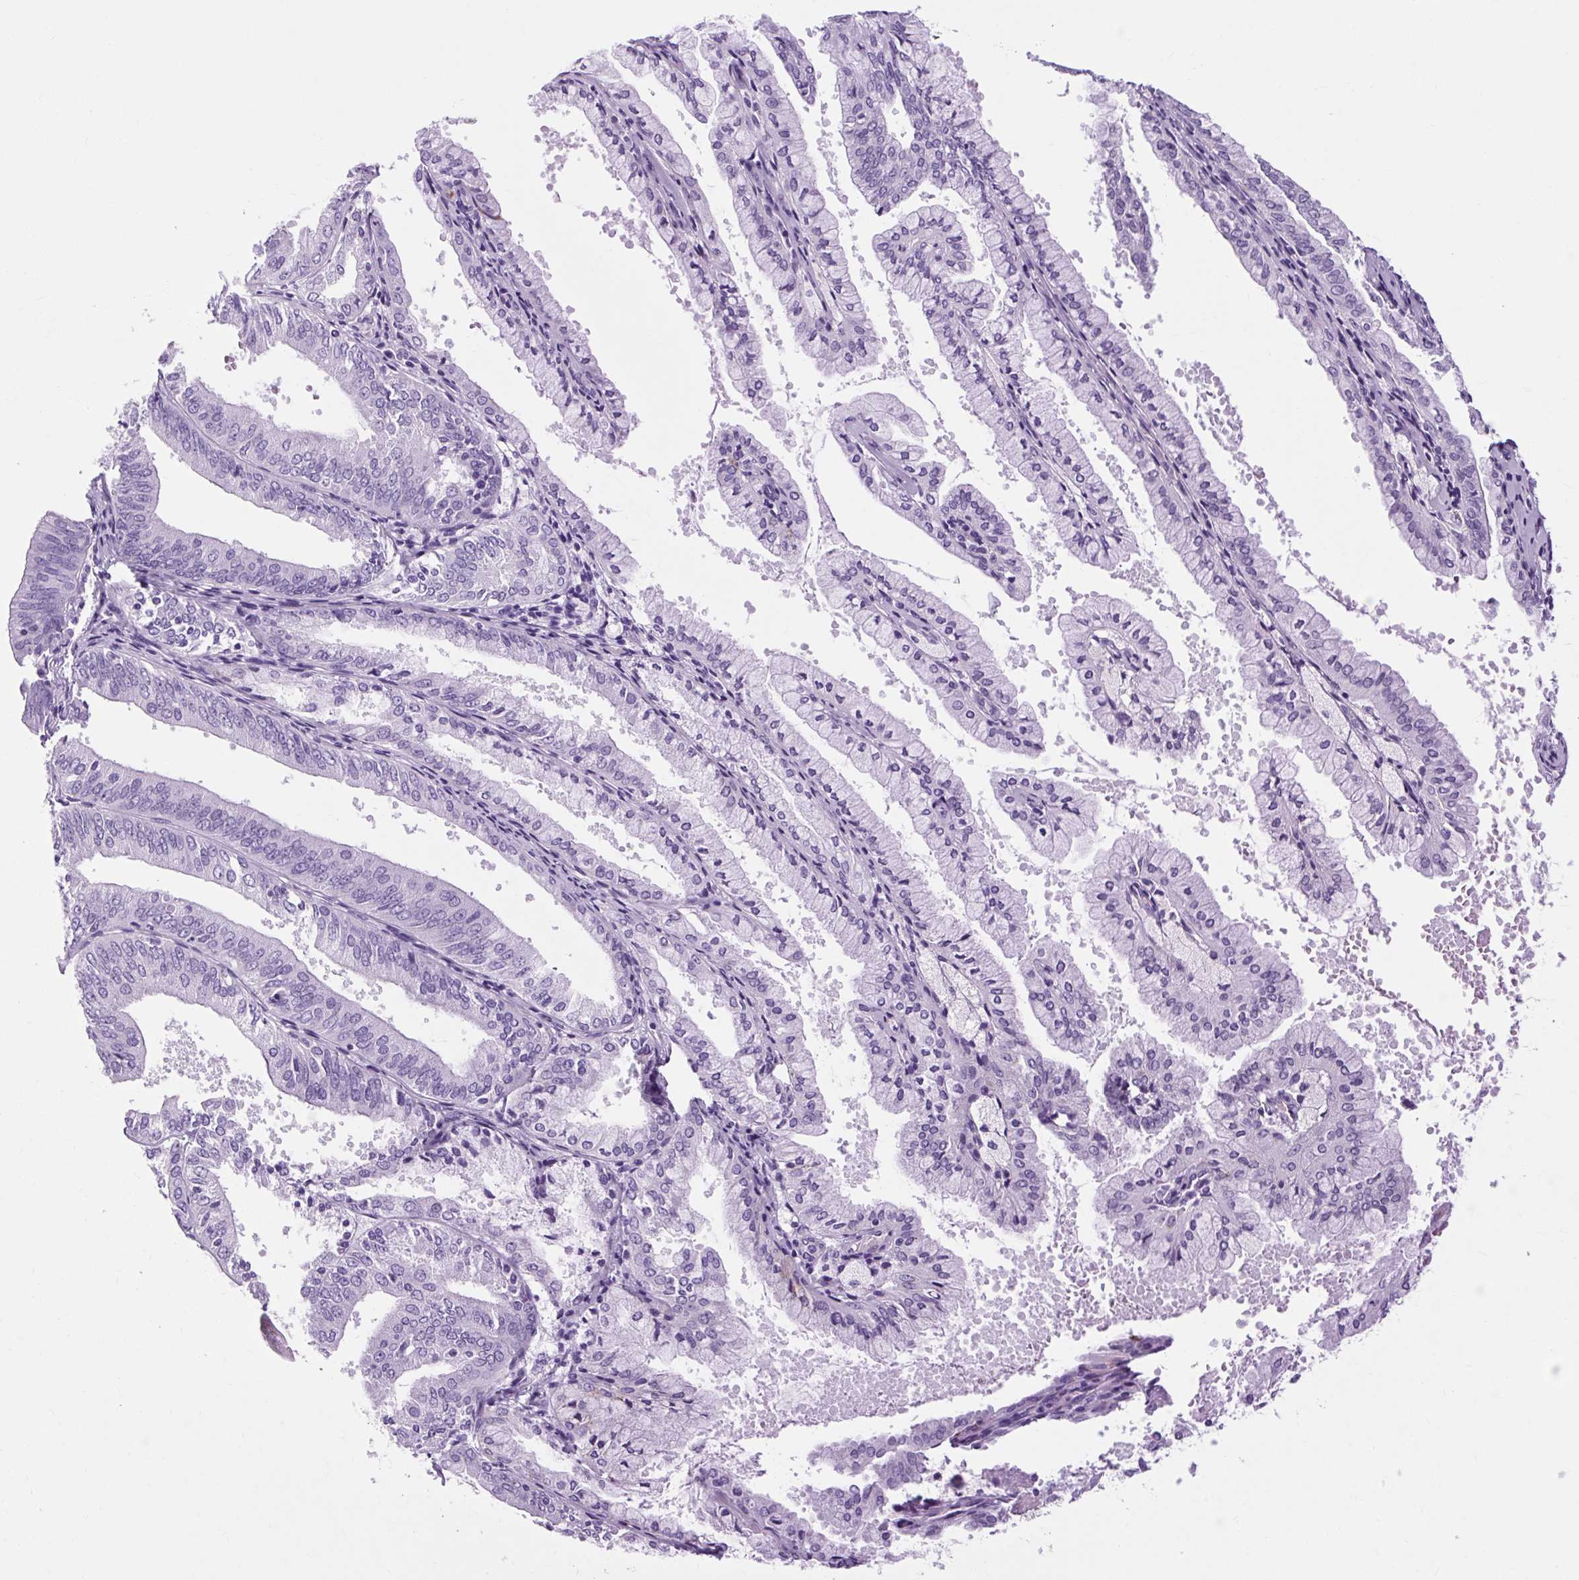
{"staining": {"intensity": "negative", "quantity": "none", "location": "none"}, "tissue": "endometrial cancer", "cell_type": "Tumor cells", "image_type": "cancer", "snomed": [{"axis": "morphology", "description": "Adenocarcinoma, NOS"}, {"axis": "topography", "description": "Endometrium"}], "caption": "A high-resolution image shows immunohistochemistry (IHC) staining of endometrial cancer (adenocarcinoma), which demonstrates no significant expression in tumor cells.", "gene": "OOEP", "patient": {"sex": "female", "age": 63}}